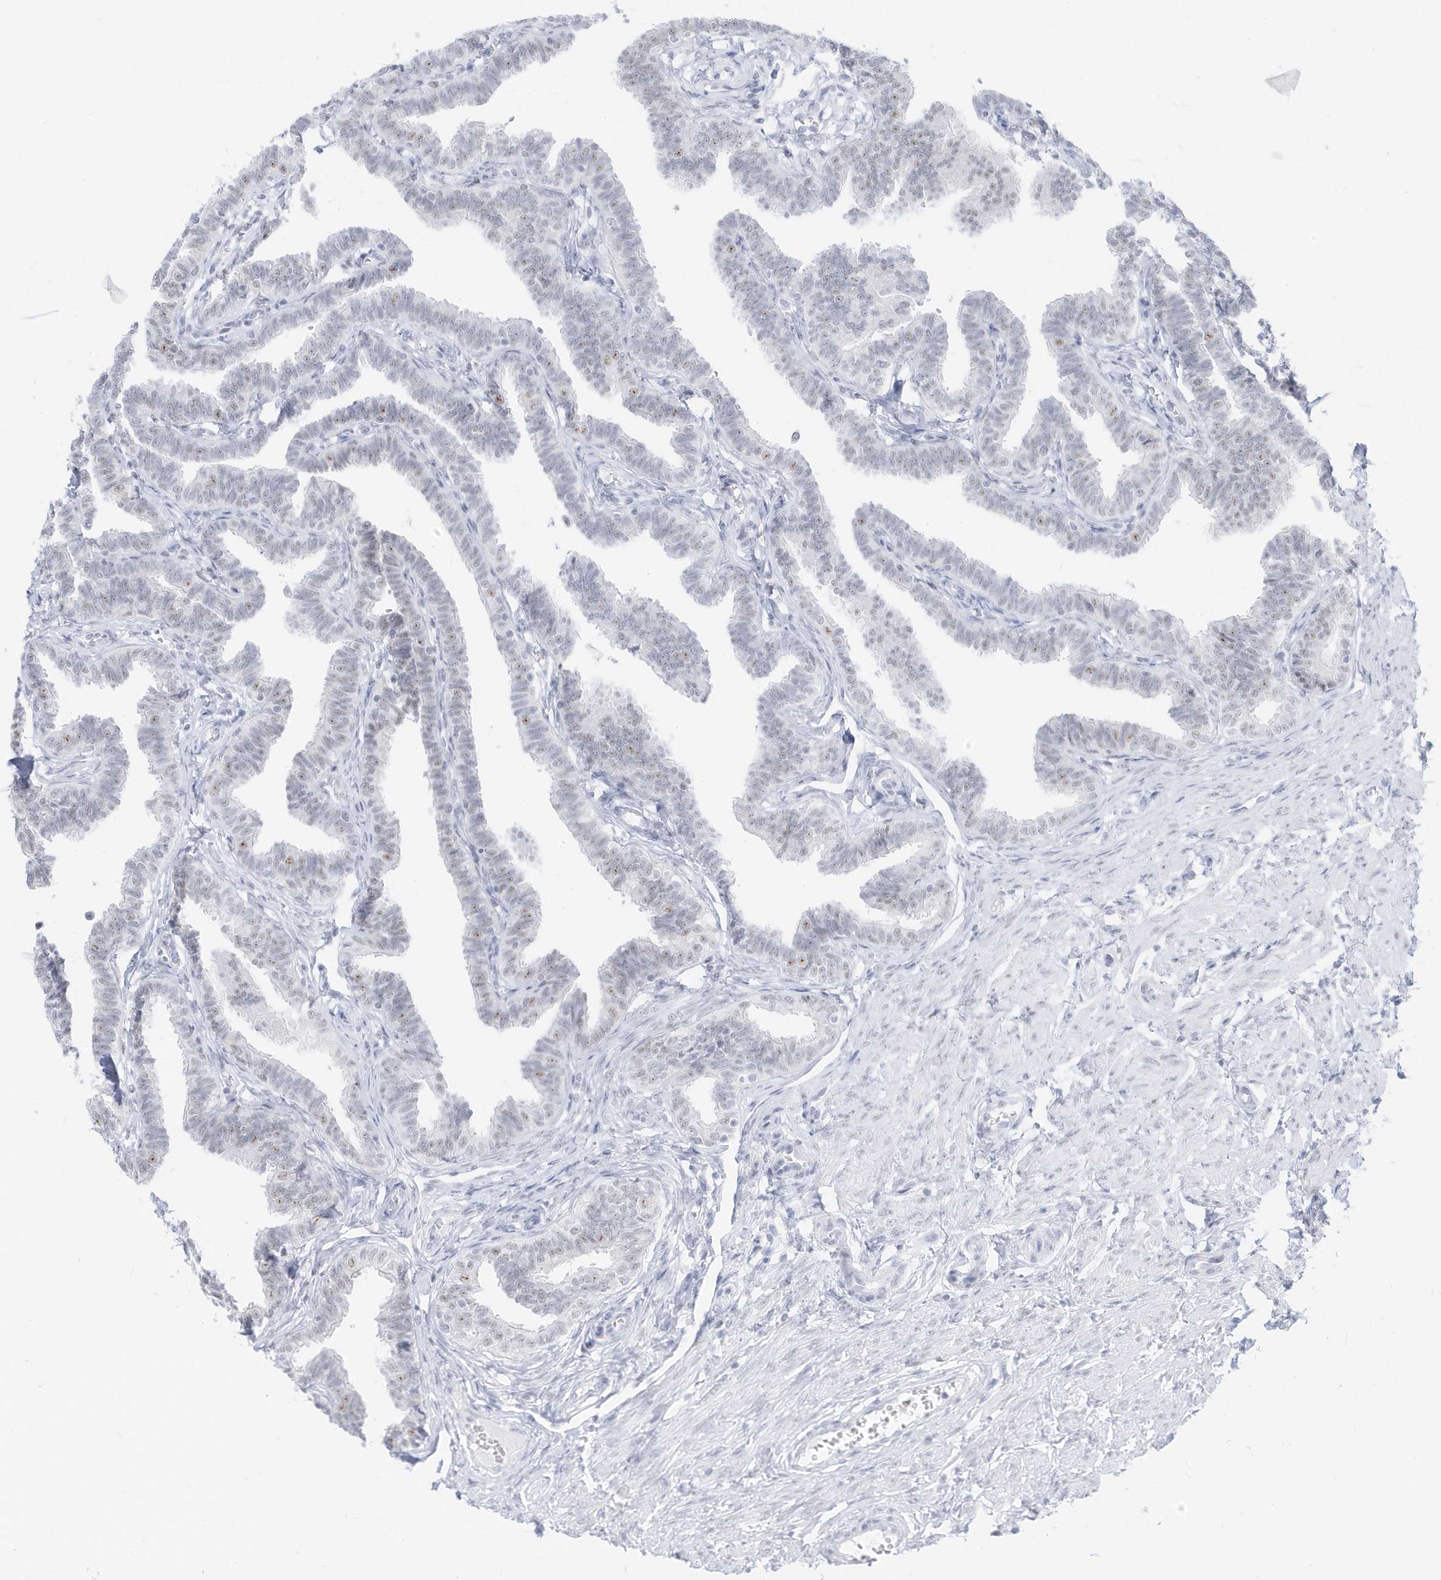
{"staining": {"intensity": "weak", "quantity": "25%-75%", "location": "nuclear"}, "tissue": "fallopian tube", "cell_type": "Glandular cells", "image_type": "normal", "snomed": [{"axis": "morphology", "description": "Normal tissue, NOS"}, {"axis": "topography", "description": "Fallopian tube"}, {"axis": "topography", "description": "Ovary"}], "caption": "Weak nuclear protein positivity is seen in about 25%-75% of glandular cells in fallopian tube.", "gene": "PLEKHN1", "patient": {"sex": "female", "age": 23}}